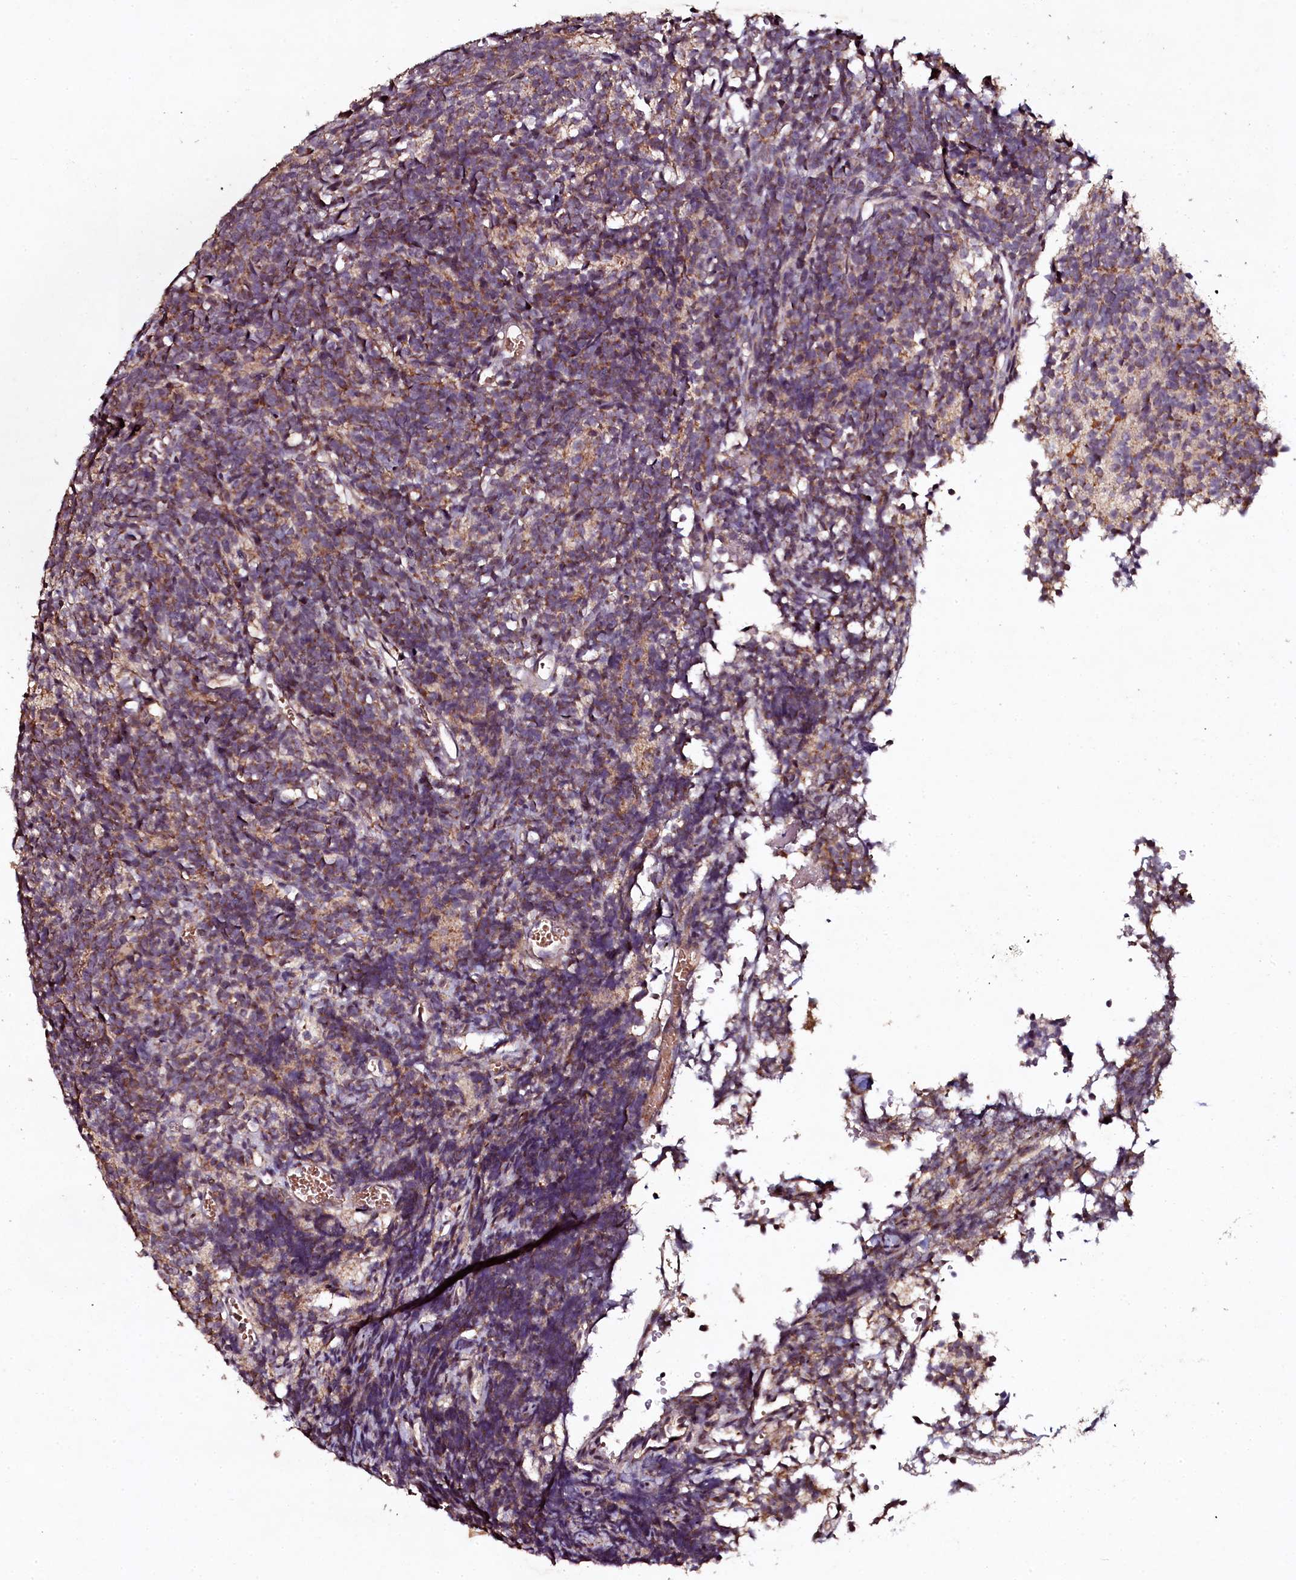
{"staining": {"intensity": "moderate", "quantity": "25%-75%", "location": "cytoplasmic/membranous"}, "tissue": "glioma", "cell_type": "Tumor cells", "image_type": "cancer", "snomed": [{"axis": "morphology", "description": "Glioma, malignant, Low grade"}, {"axis": "topography", "description": "Brain"}], "caption": "Immunohistochemical staining of low-grade glioma (malignant) demonstrates medium levels of moderate cytoplasmic/membranous protein expression in about 25%-75% of tumor cells.", "gene": "SEC24C", "patient": {"sex": "female", "age": 1}}